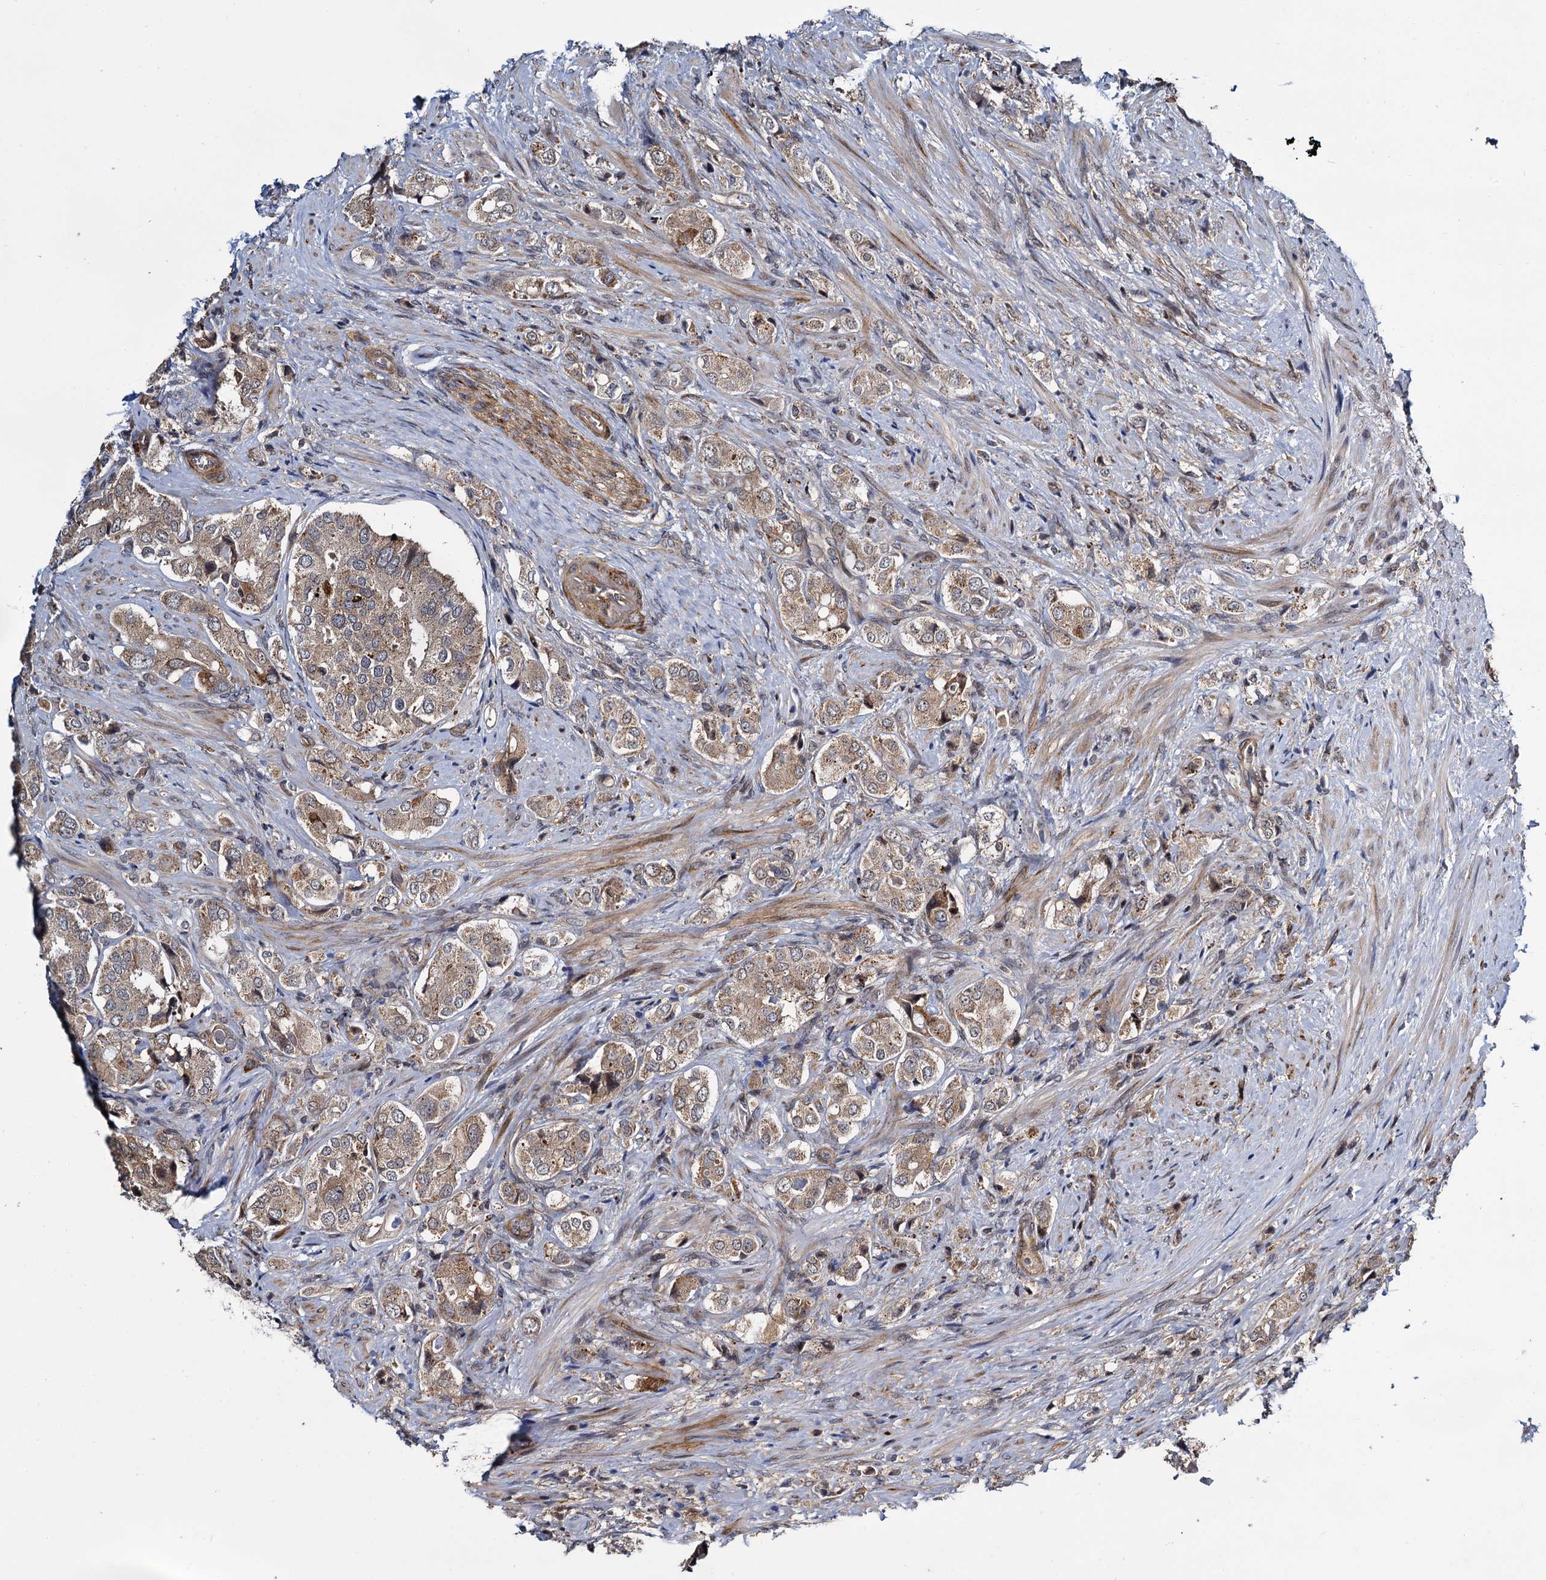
{"staining": {"intensity": "moderate", "quantity": ">75%", "location": "cytoplasmic/membranous"}, "tissue": "prostate cancer", "cell_type": "Tumor cells", "image_type": "cancer", "snomed": [{"axis": "morphology", "description": "Adenocarcinoma, High grade"}, {"axis": "topography", "description": "Prostate"}], "caption": "Protein expression analysis of human prostate cancer reveals moderate cytoplasmic/membranous positivity in about >75% of tumor cells.", "gene": "ARHGAP42", "patient": {"sex": "male", "age": 65}}